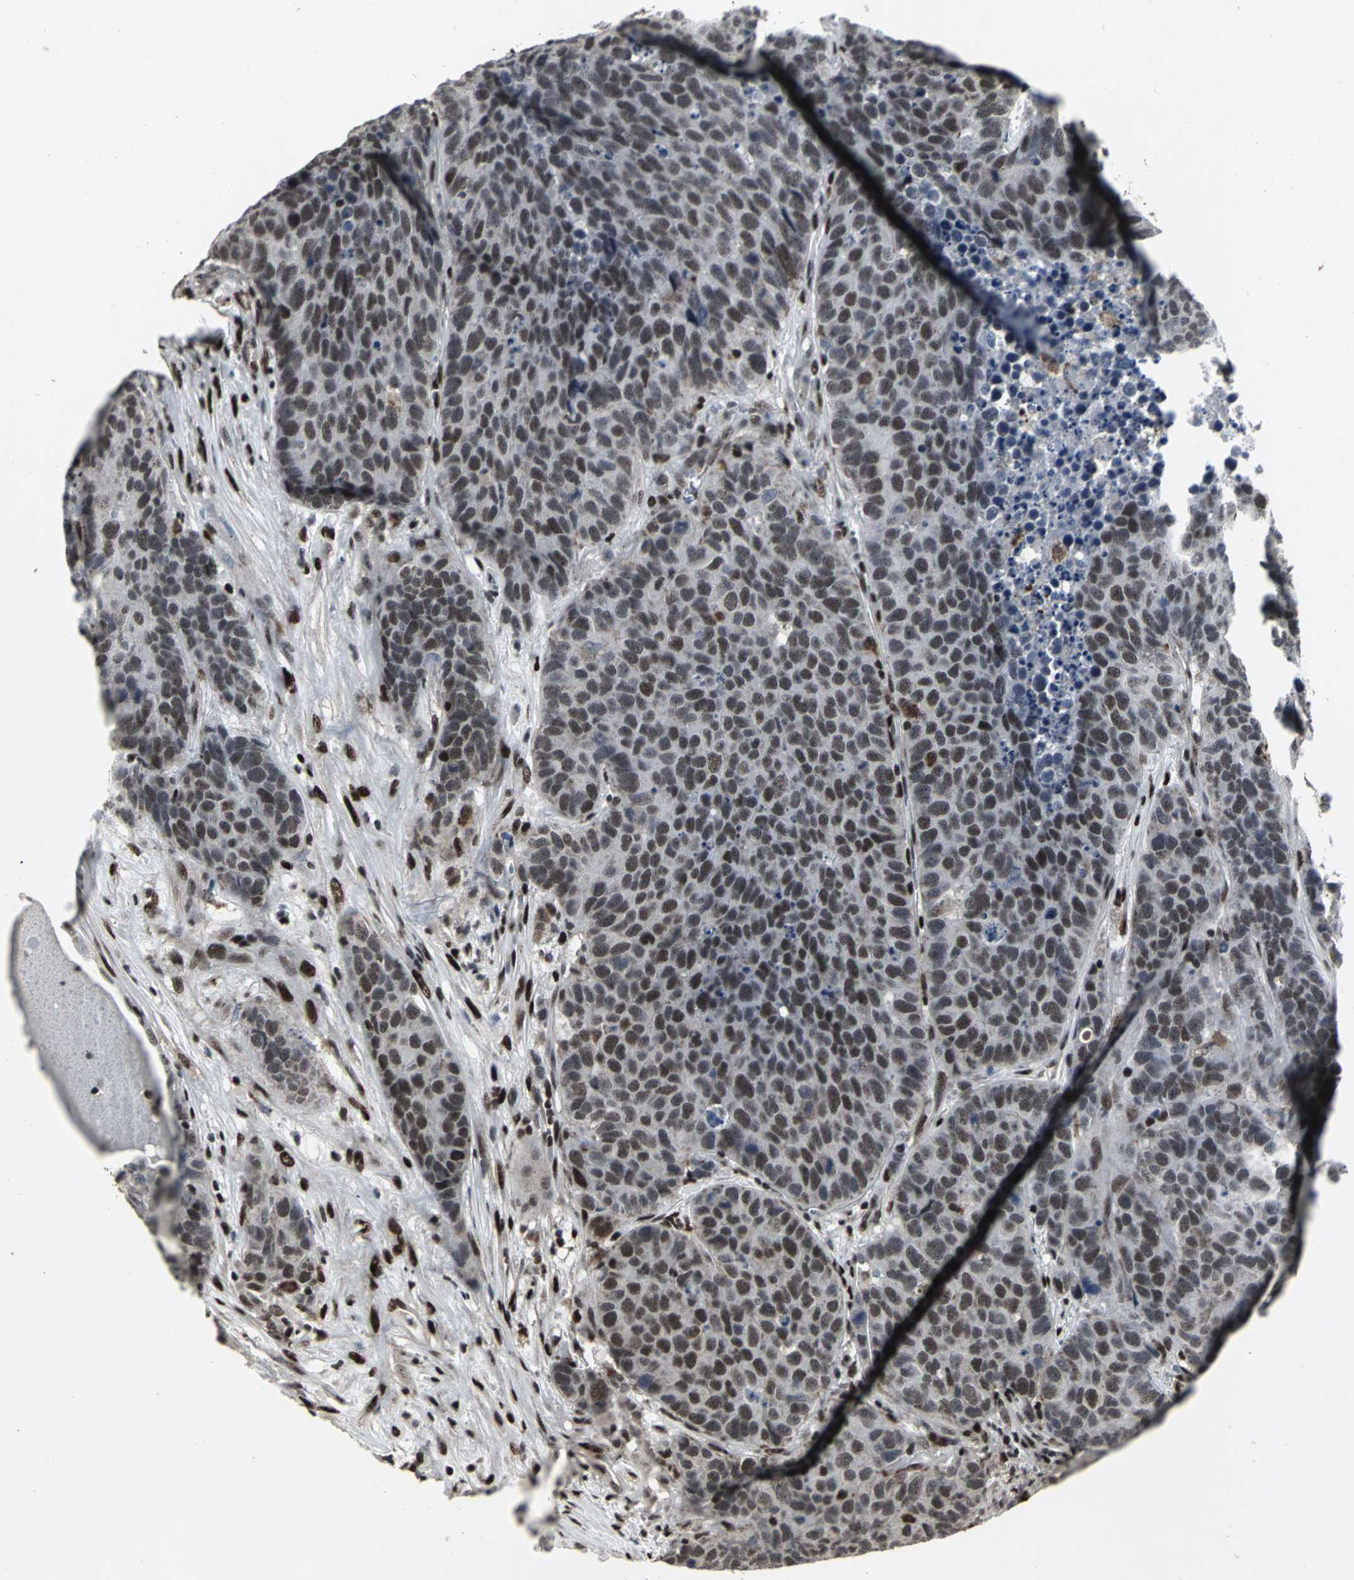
{"staining": {"intensity": "moderate", "quantity": ">75%", "location": "cytoplasmic/membranous"}, "tissue": "carcinoid", "cell_type": "Tumor cells", "image_type": "cancer", "snomed": [{"axis": "morphology", "description": "Carcinoid, malignant, NOS"}, {"axis": "topography", "description": "Lung"}], "caption": "Protein staining by IHC reveals moderate cytoplasmic/membranous staining in approximately >75% of tumor cells in malignant carcinoid.", "gene": "SRF", "patient": {"sex": "male", "age": 60}}